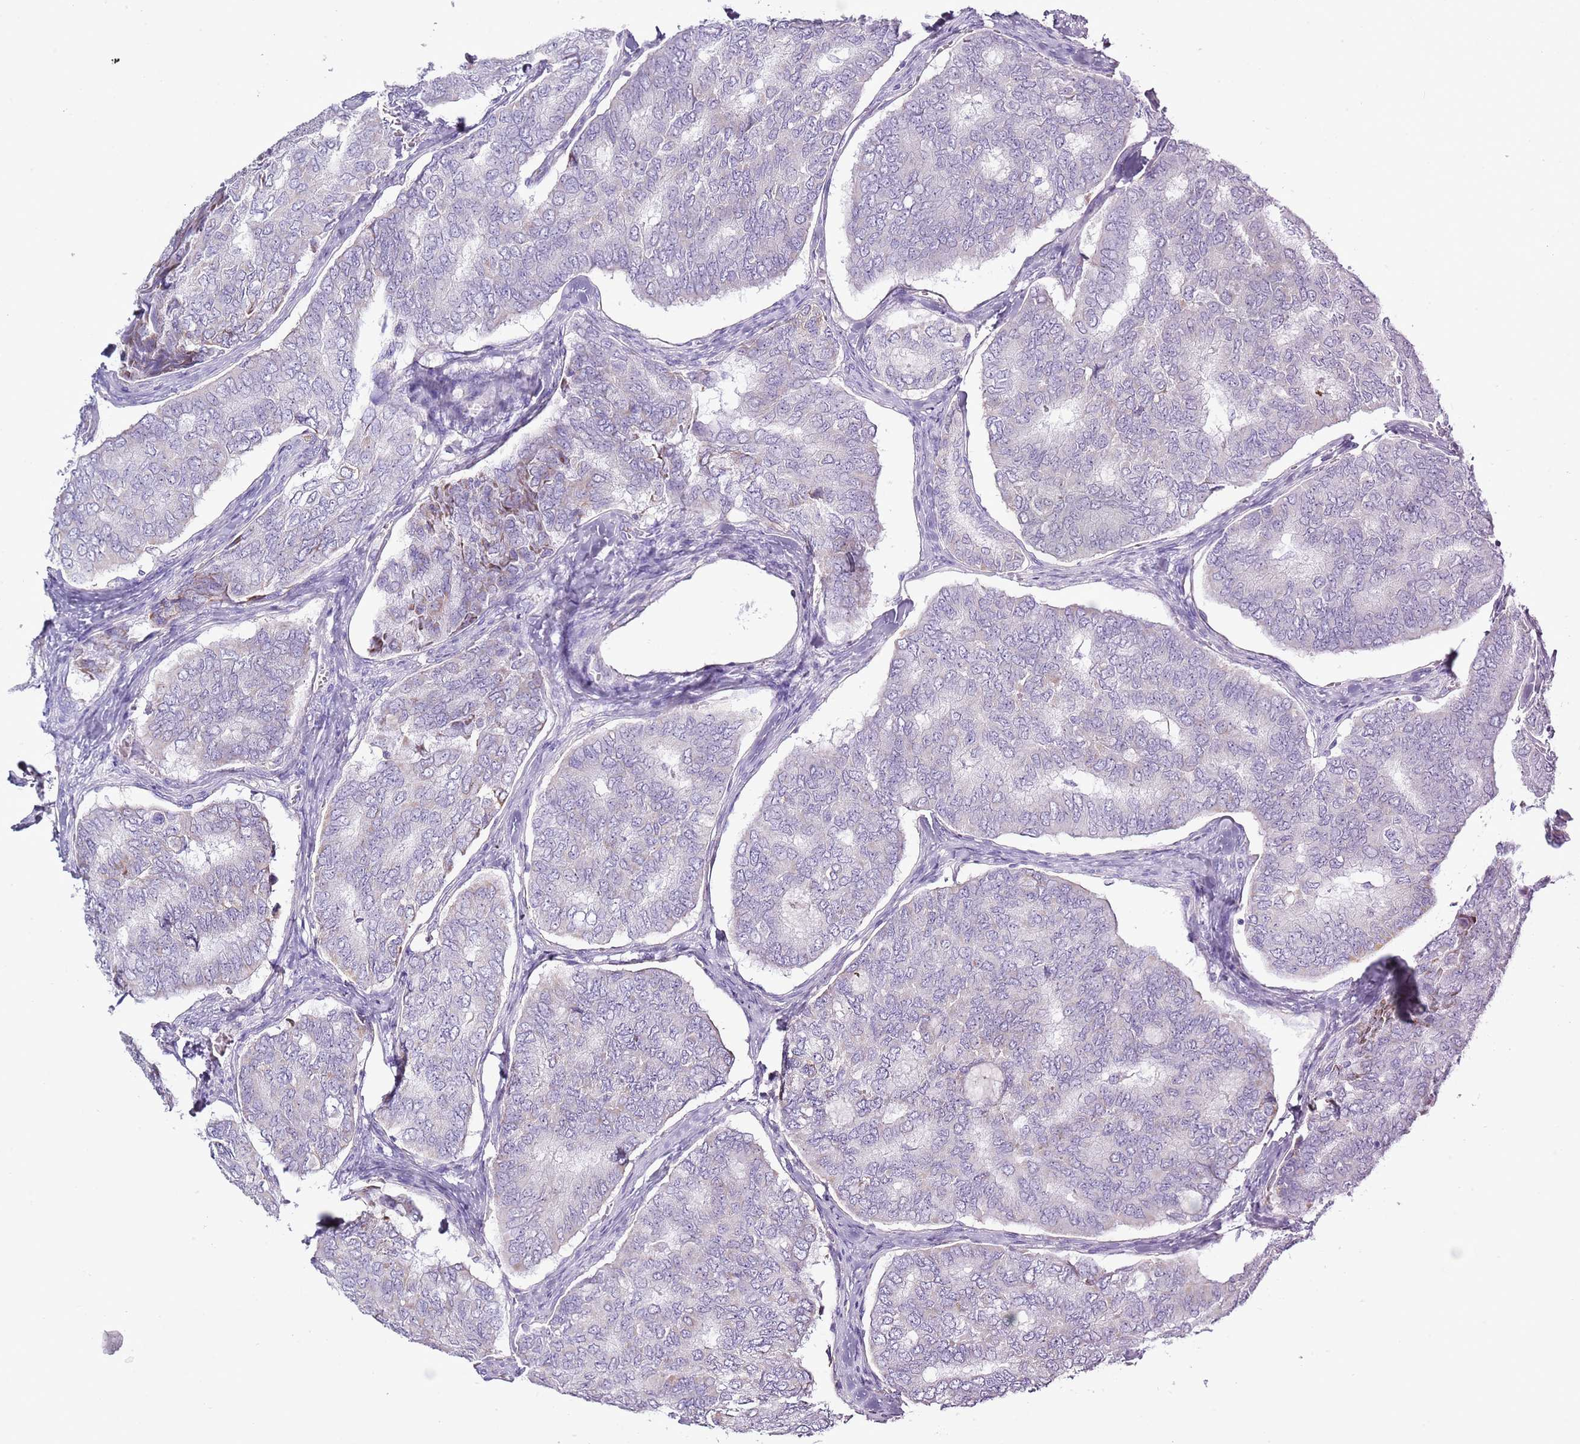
{"staining": {"intensity": "negative", "quantity": "none", "location": "none"}, "tissue": "thyroid cancer", "cell_type": "Tumor cells", "image_type": "cancer", "snomed": [{"axis": "morphology", "description": "Papillary adenocarcinoma, NOS"}, {"axis": "topography", "description": "Thyroid gland"}], "caption": "High magnification brightfield microscopy of thyroid cancer stained with DAB (brown) and counterstained with hematoxylin (blue): tumor cells show no significant positivity.", "gene": "SLC23A1", "patient": {"sex": "female", "age": 35}}